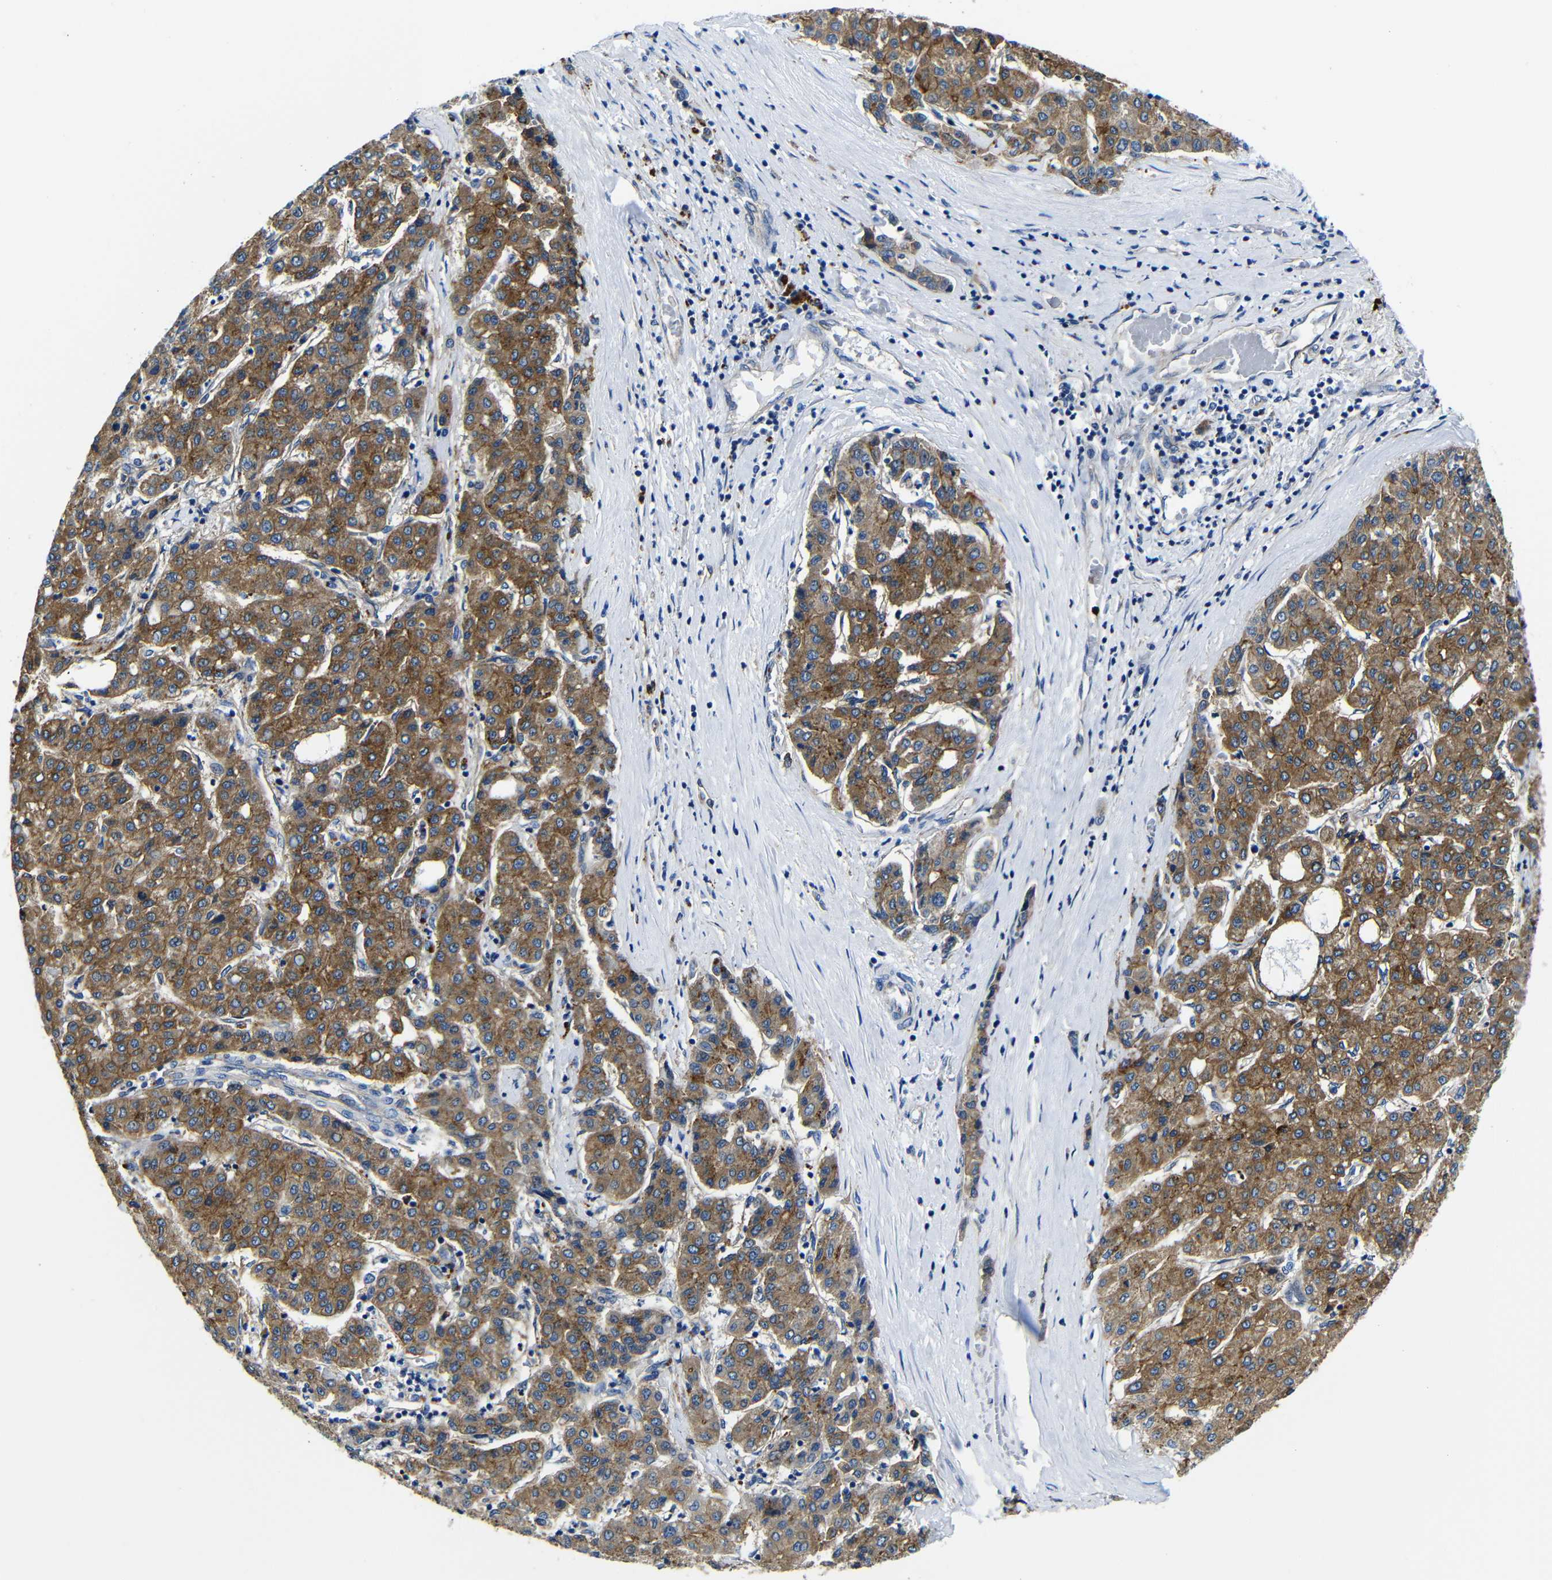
{"staining": {"intensity": "moderate", "quantity": ">75%", "location": "cytoplasmic/membranous"}, "tissue": "liver cancer", "cell_type": "Tumor cells", "image_type": "cancer", "snomed": [{"axis": "morphology", "description": "Carcinoma, Hepatocellular, NOS"}, {"axis": "topography", "description": "Liver"}], "caption": "Liver hepatocellular carcinoma was stained to show a protein in brown. There is medium levels of moderate cytoplasmic/membranous staining in about >75% of tumor cells. (Stains: DAB in brown, nuclei in blue, Microscopy: brightfield microscopy at high magnification).", "gene": "GIMAP2", "patient": {"sex": "male", "age": 65}}